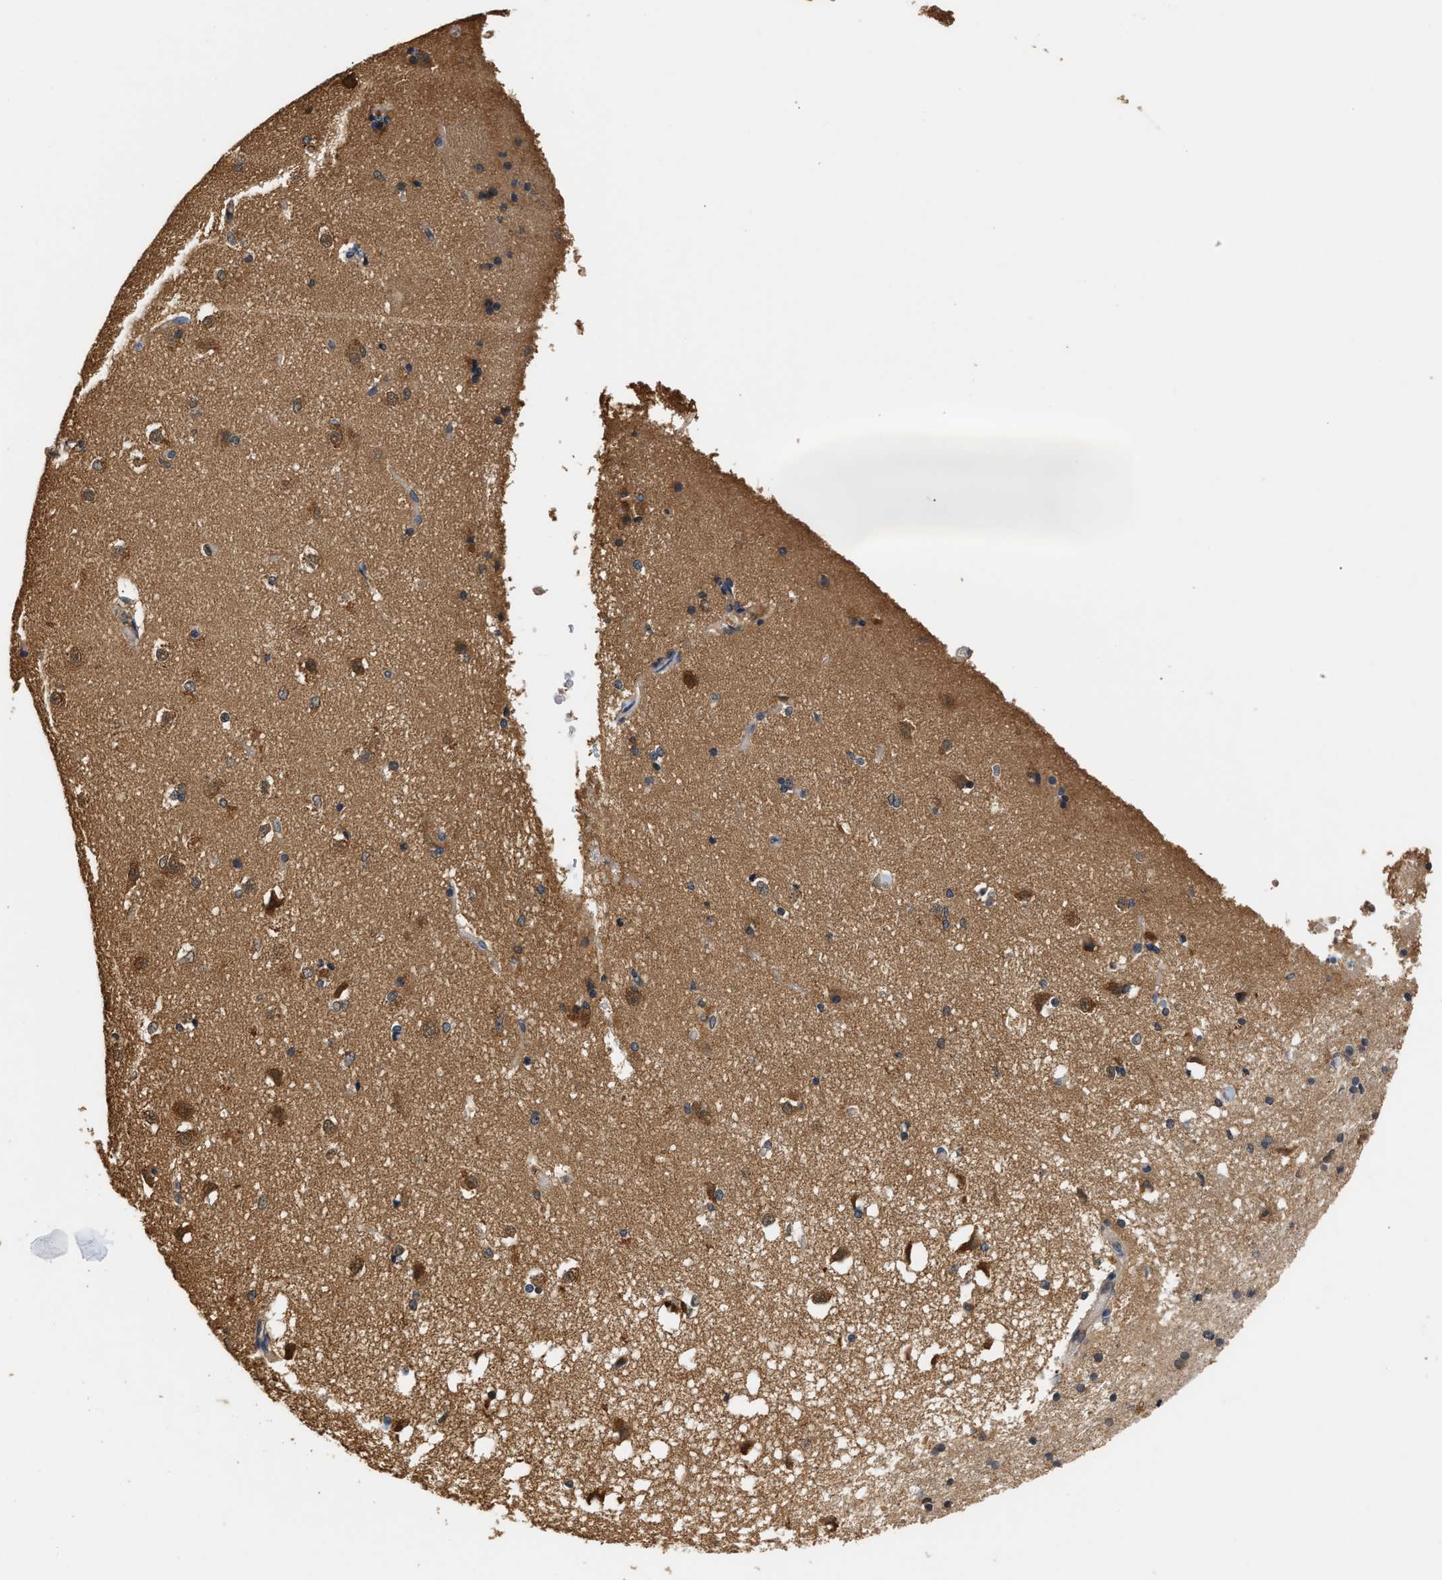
{"staining": {"intensity": "moderate", "quantity": "25%-75%", "location": "cytoplasmic/membranous"}, "tissue": "caudate", "cell_type": "Glial cells", "image_type": "normal", "snomed": [{"axis": "morphology", "description": "Normal tissue, NOS"}, {"axis": "topography", "description": "Lateral ventricle wall"}], "caption": "An immunohistochemistry histopathology image of unremarkable tissue is shown. Protein staining in brown shows moderate cytoplasmic/membranous positivity in caudate within glial cells.", "gene": "GPI", "patient": {"sex": "female", "age": 19}}